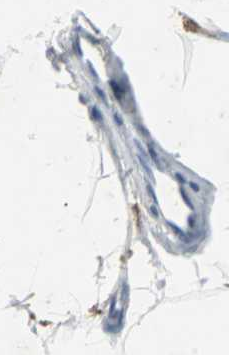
{"staining": {"intensity": "negative", "quantity": "none", "location": "none"}, "tissue": "adipose tissue", "cell_type": "Adipocytes", "image_type": "normal", "snomed": [{"axis": "morphology", "description": "Normal tissue, NOS"}, {"axis": "morphology", "description": "Duct carcinoma"}, {"axis": "topography", "description": "Breast"}, {"axis": "topography", "description": "Adipose tissue"}], "caption": "IHC photomicrograph of benign human adipose tissue stained for a protein (brown), which exhibits no expression in adipocytes. The staining was performed using DAB (3,3'-diaminobenzidine) to visualize the protein expression in brown, while the nuclei were stained in blue with hematoxylin (Magnification: 20x).", "gene": "IQGAP2", "patient": {"sex": "female", "age": 37}}